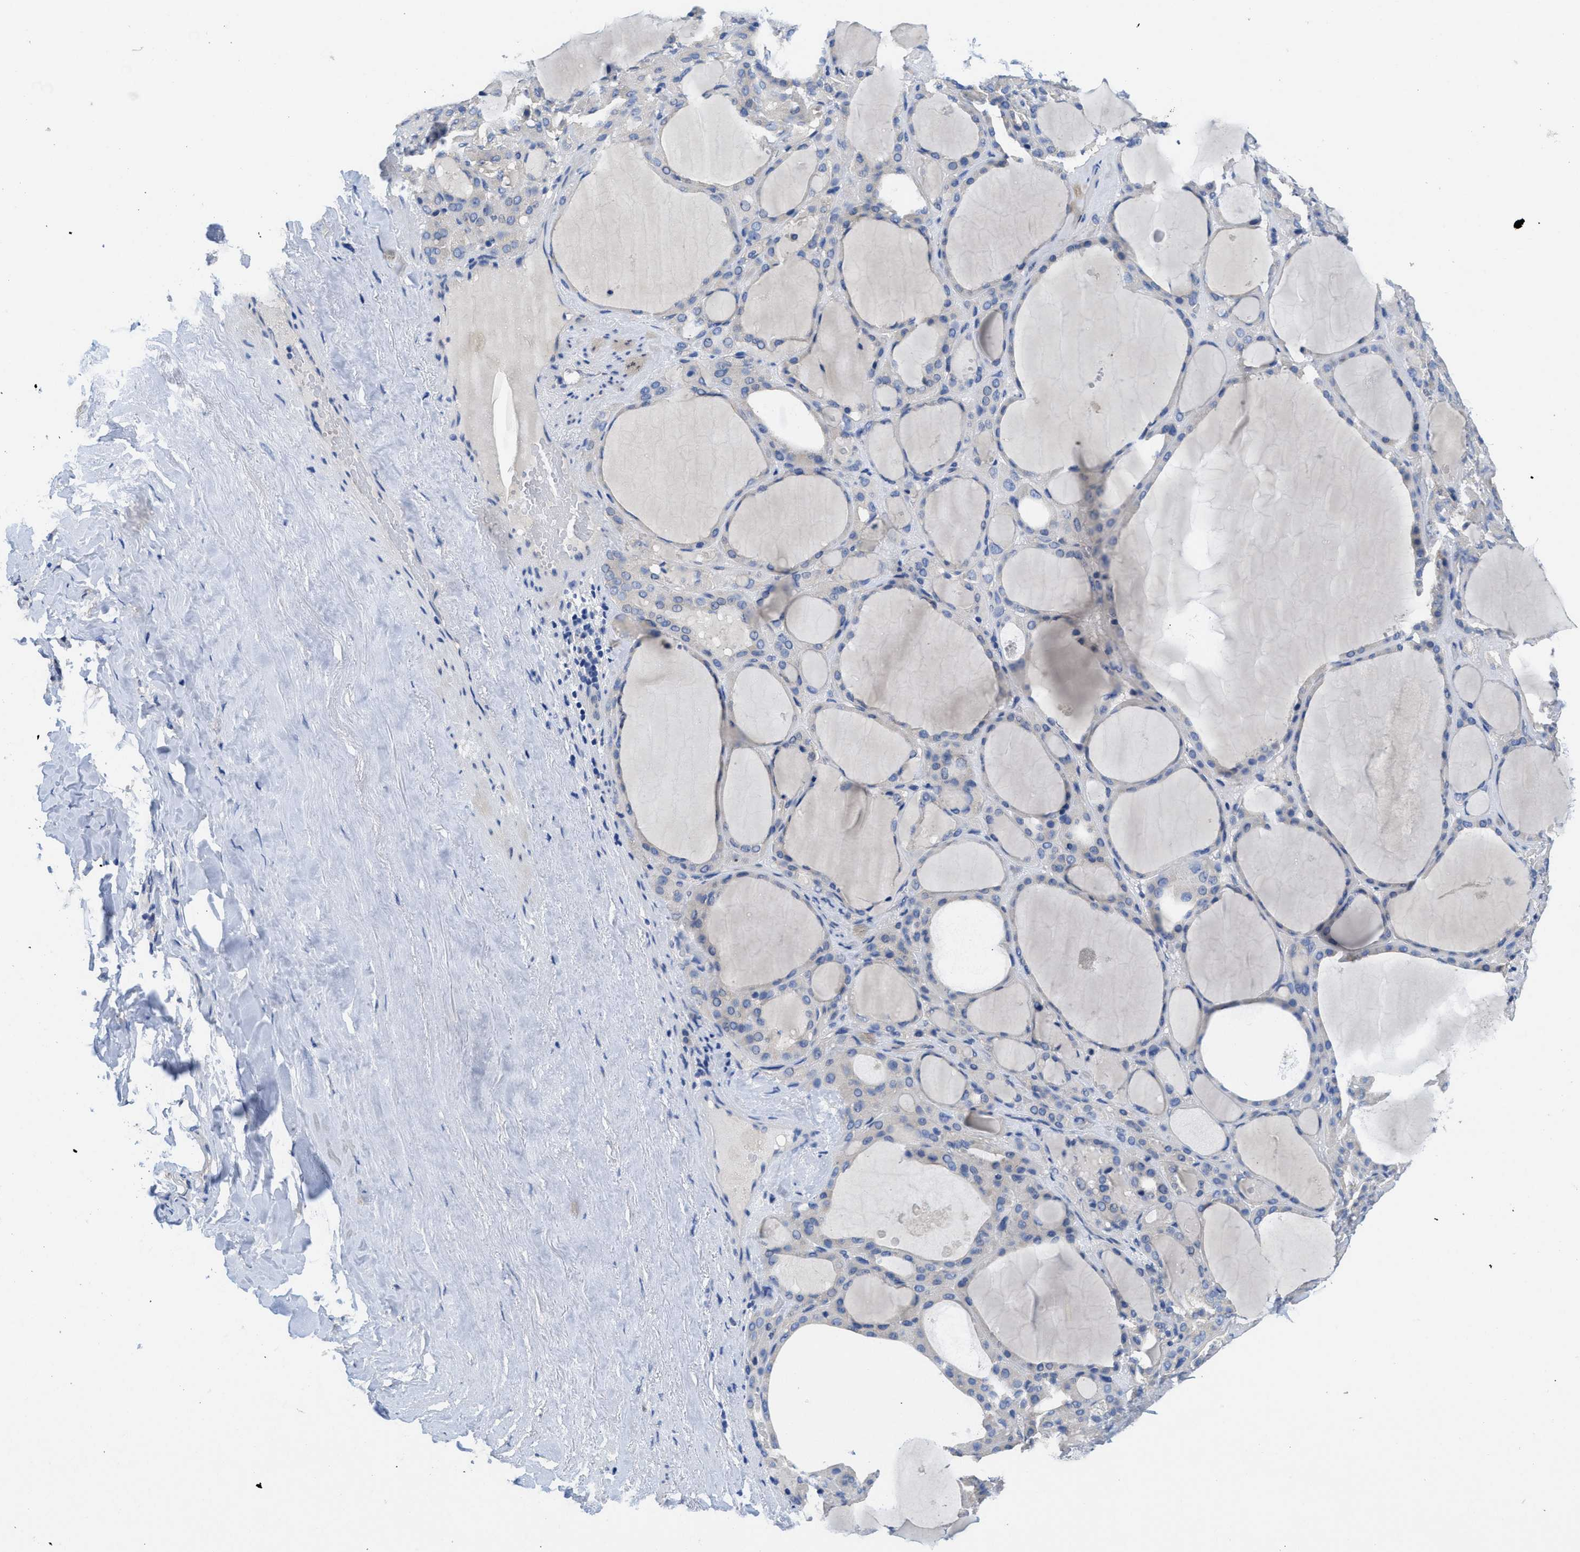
{"staining": {"intensity": "moderate", "quantity": "<25%", "location": "cytoplasmic/membranous"}, "tissue": "thyroid gland", "cell_type": "Glandular cells", "image_type": "normal", "snomed": [{"axis": "morphology", "description": "Normal tissue, NOS"}, {"axis": "morphology", "description": "Carcinoma, NOS"}, {"axis": "topography", "description": "Thyroid gland"}], "caption": "Immunohistochemistry (IHC) staining of unremarkable thyroid gland, which demonstrates low levels of moderate cytoplasmic/membranous staining in about <25% of glandular cells indicating moderate cytoplasmic/membranous protein positivity. The staining was performed using DAB (3,3'-diaminobenzidine) (brown) for protein detection and nuclei were counterstained in hematoxylin (blue).", "gene": "CA9", "patient": {"sex": "female", "age": 86}}